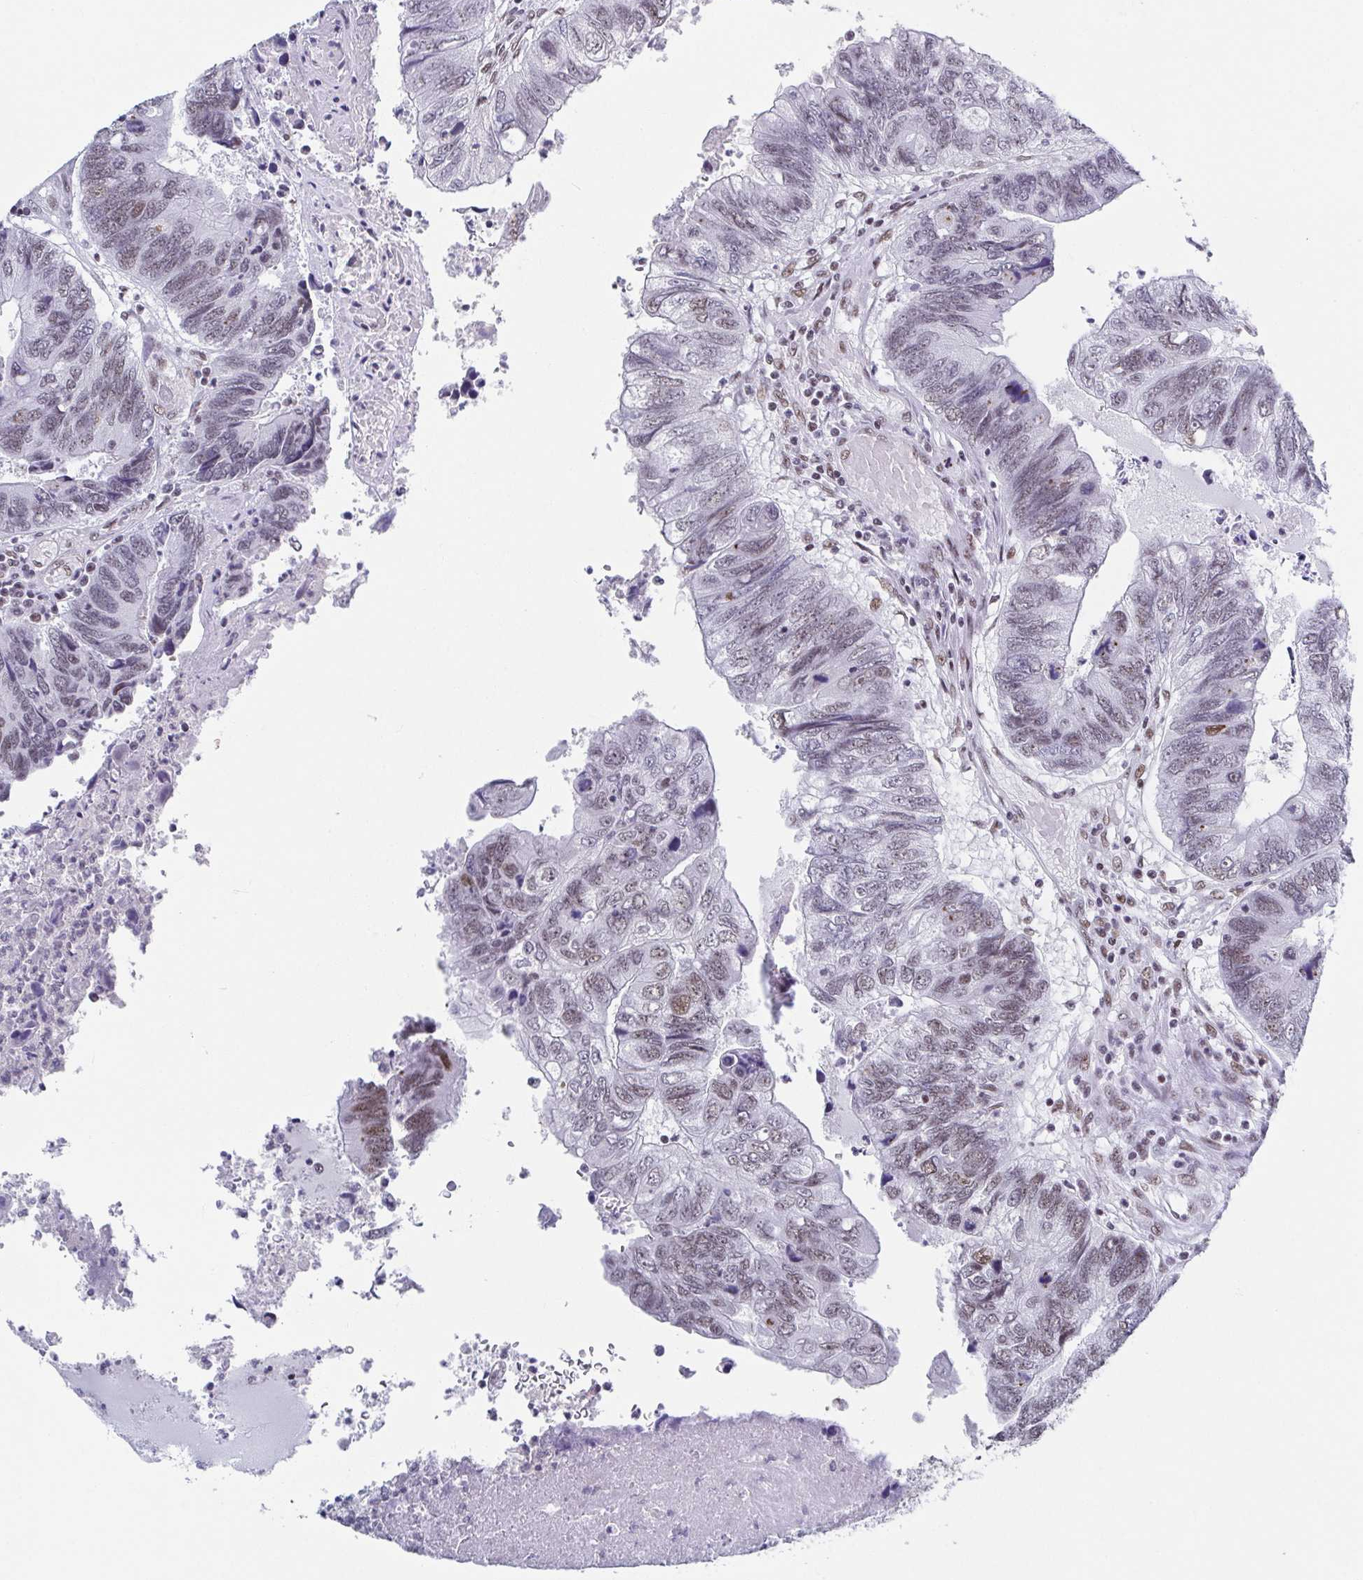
{"staining": {"intensity": "weak", "quantity": "25%-75%", "location": "nuclear"}, "tissue": "colorectal cancer", "cell_type": "Tumor cells", "image_type": "cancer", "snomed": [{"axis": "morphology", "description": "Adenocarcinoma, NOS"}, {"axis": "topography", "description": "Colon"}], "caption": "Immunohistochemical staining of human colorectal cancer shows low levels of weak nuclear protein positivity in about 25%-75% of tumor cells. (DAB (3,3'-diaminobenzidine) = brown stain, brightfield microscopy at high magnification).", "gene": "SLC7A10", "patient": {"sex": "female", "age": 67}}